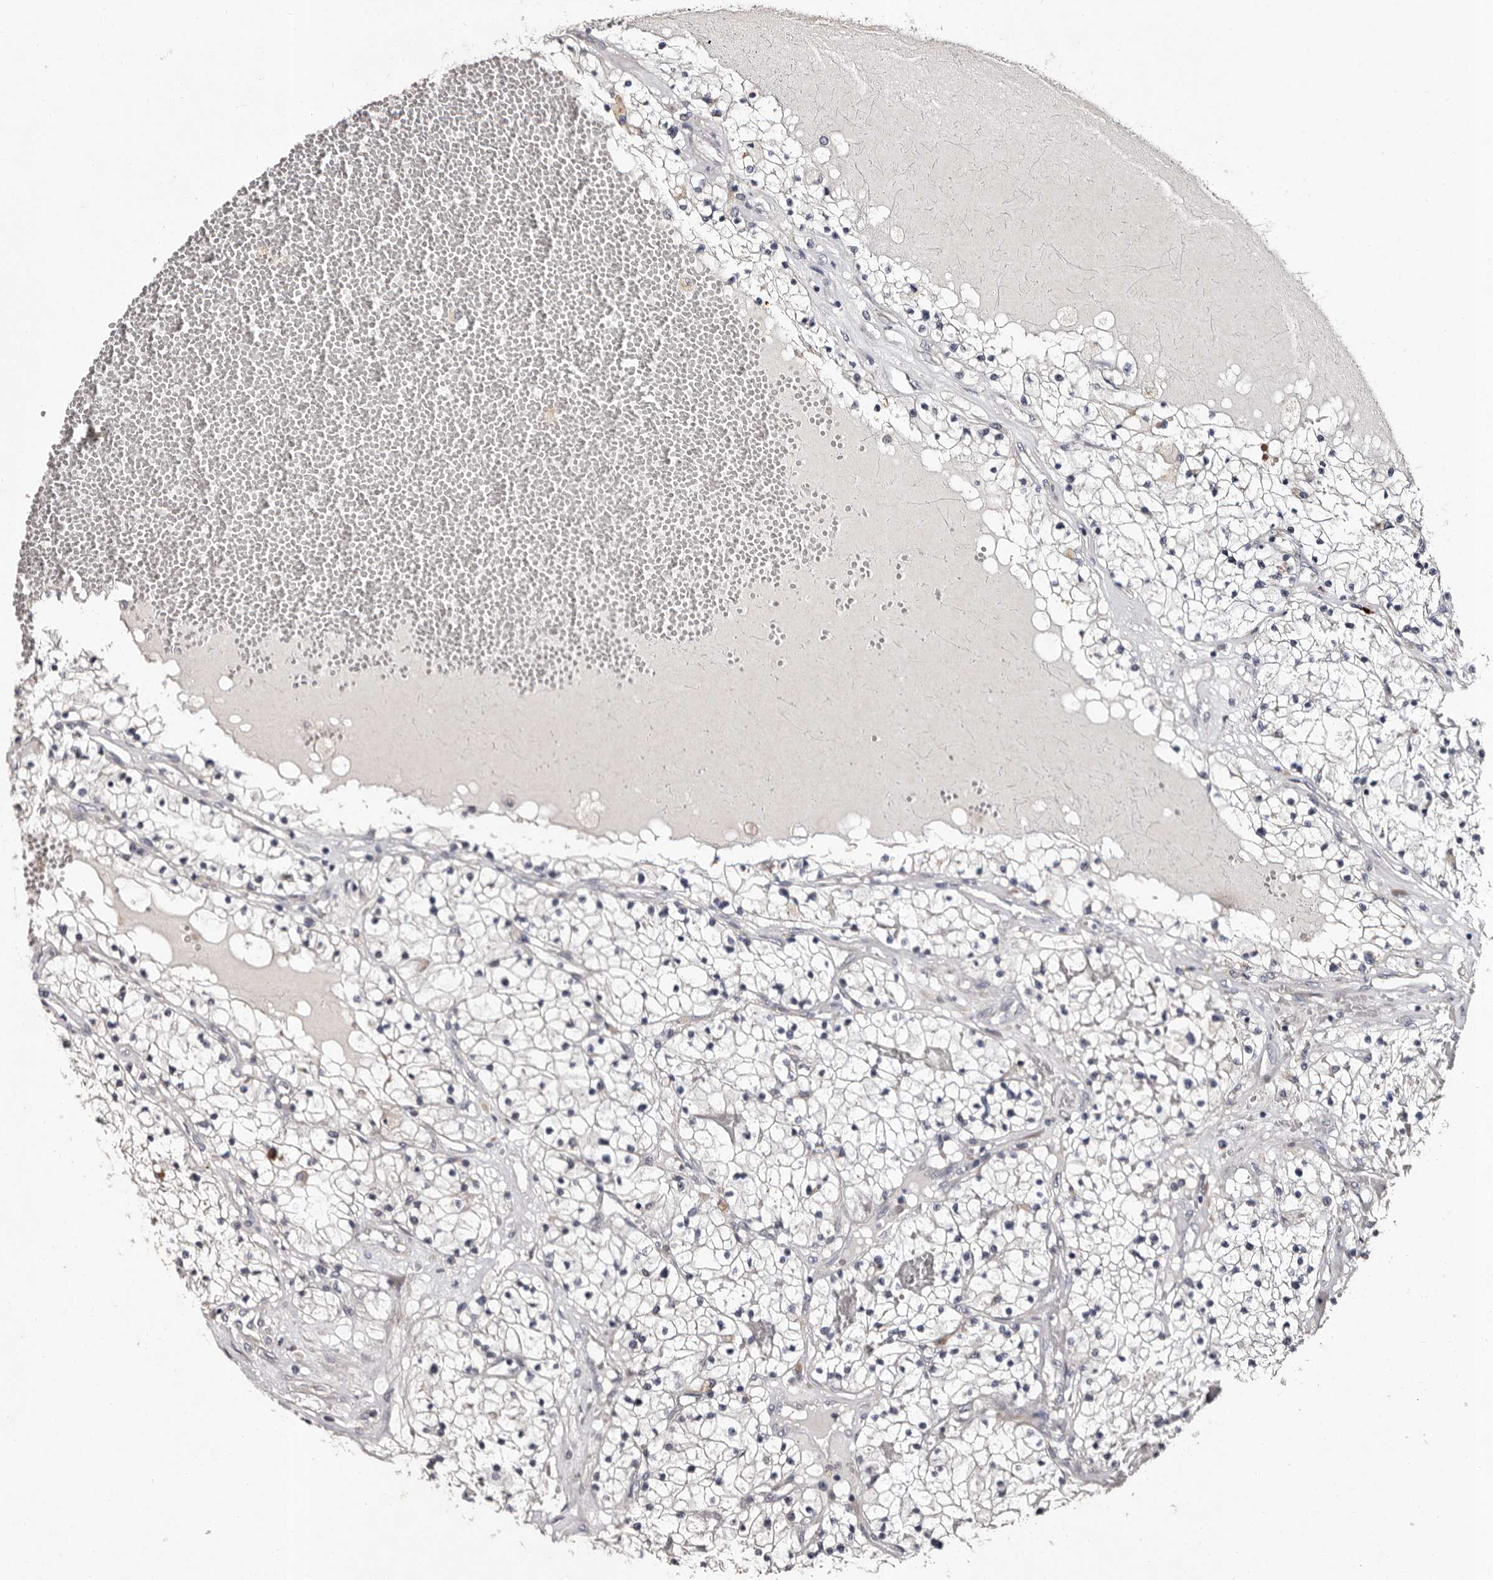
{"staining": {"intensity": "negative", "quantity": "none", "location": "none"}, "tissue": "renal cancer", "cell_type": "Tumor cells", "image_type": "cancer", "snomed": [{"axis": "morphology", "description": "Normal tissue, NOS"}, {"axis": "morphology", "description": "Adenocarcinoma, NOS"}, {"axis": "topography", "description": "Kidney"}], "caption": "A high-resolution photomicrograph shows immunohistochemistry (IHC) staining of renal cancer (adenocarcinoma), which displays no significant expression in tumor cells. (Stains: DAB (3,3'-diaminobenzidine) immunohistochemistry (IHC) with hematoxylin counter stain, Microscopy: brightfield microscopy at high magnification).", "gene": "FAM91A1", "patient": {"sex": "male", "age": 68}}